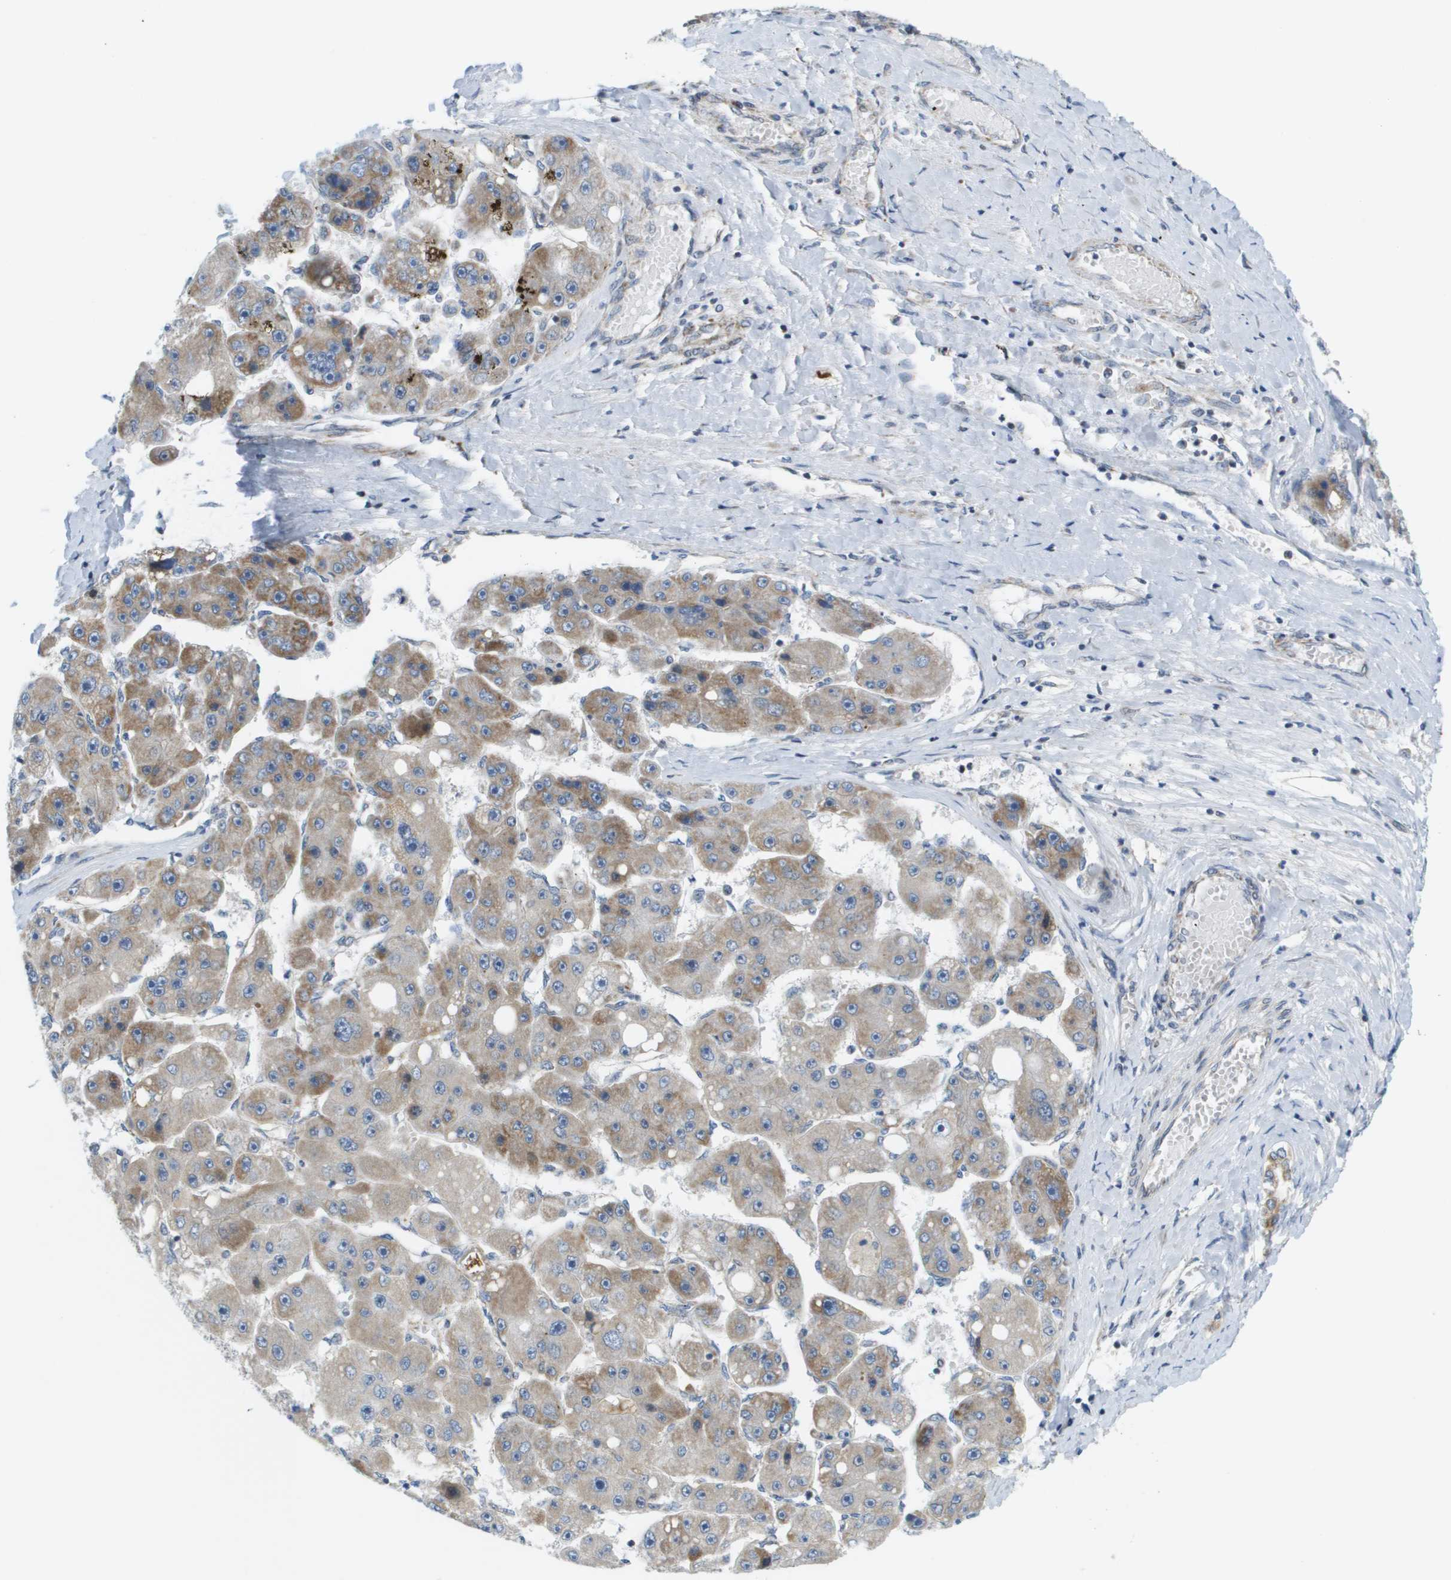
{"staining": {"intensity": "moderate", "quantity": "<25%", "location": "cytoplasmic/membranous"}, "tissue": "liver cancer", "cell_type": "Tumor cells", "image_type": "cancer", "snomed": [{"axis": "morphology", "description": "Carcinoma, Hepatocellular, NOS"}, {"axis": "topography", "description": "Liver"}], "caption": "Tumor cells demonstrate moderate cytoplasmic/membranous staining in about <25% of cells in liver cancer (hepatocellular carcinoma).", "gene": "KRT23", "patient": {"sex": "female", "age": 61}}